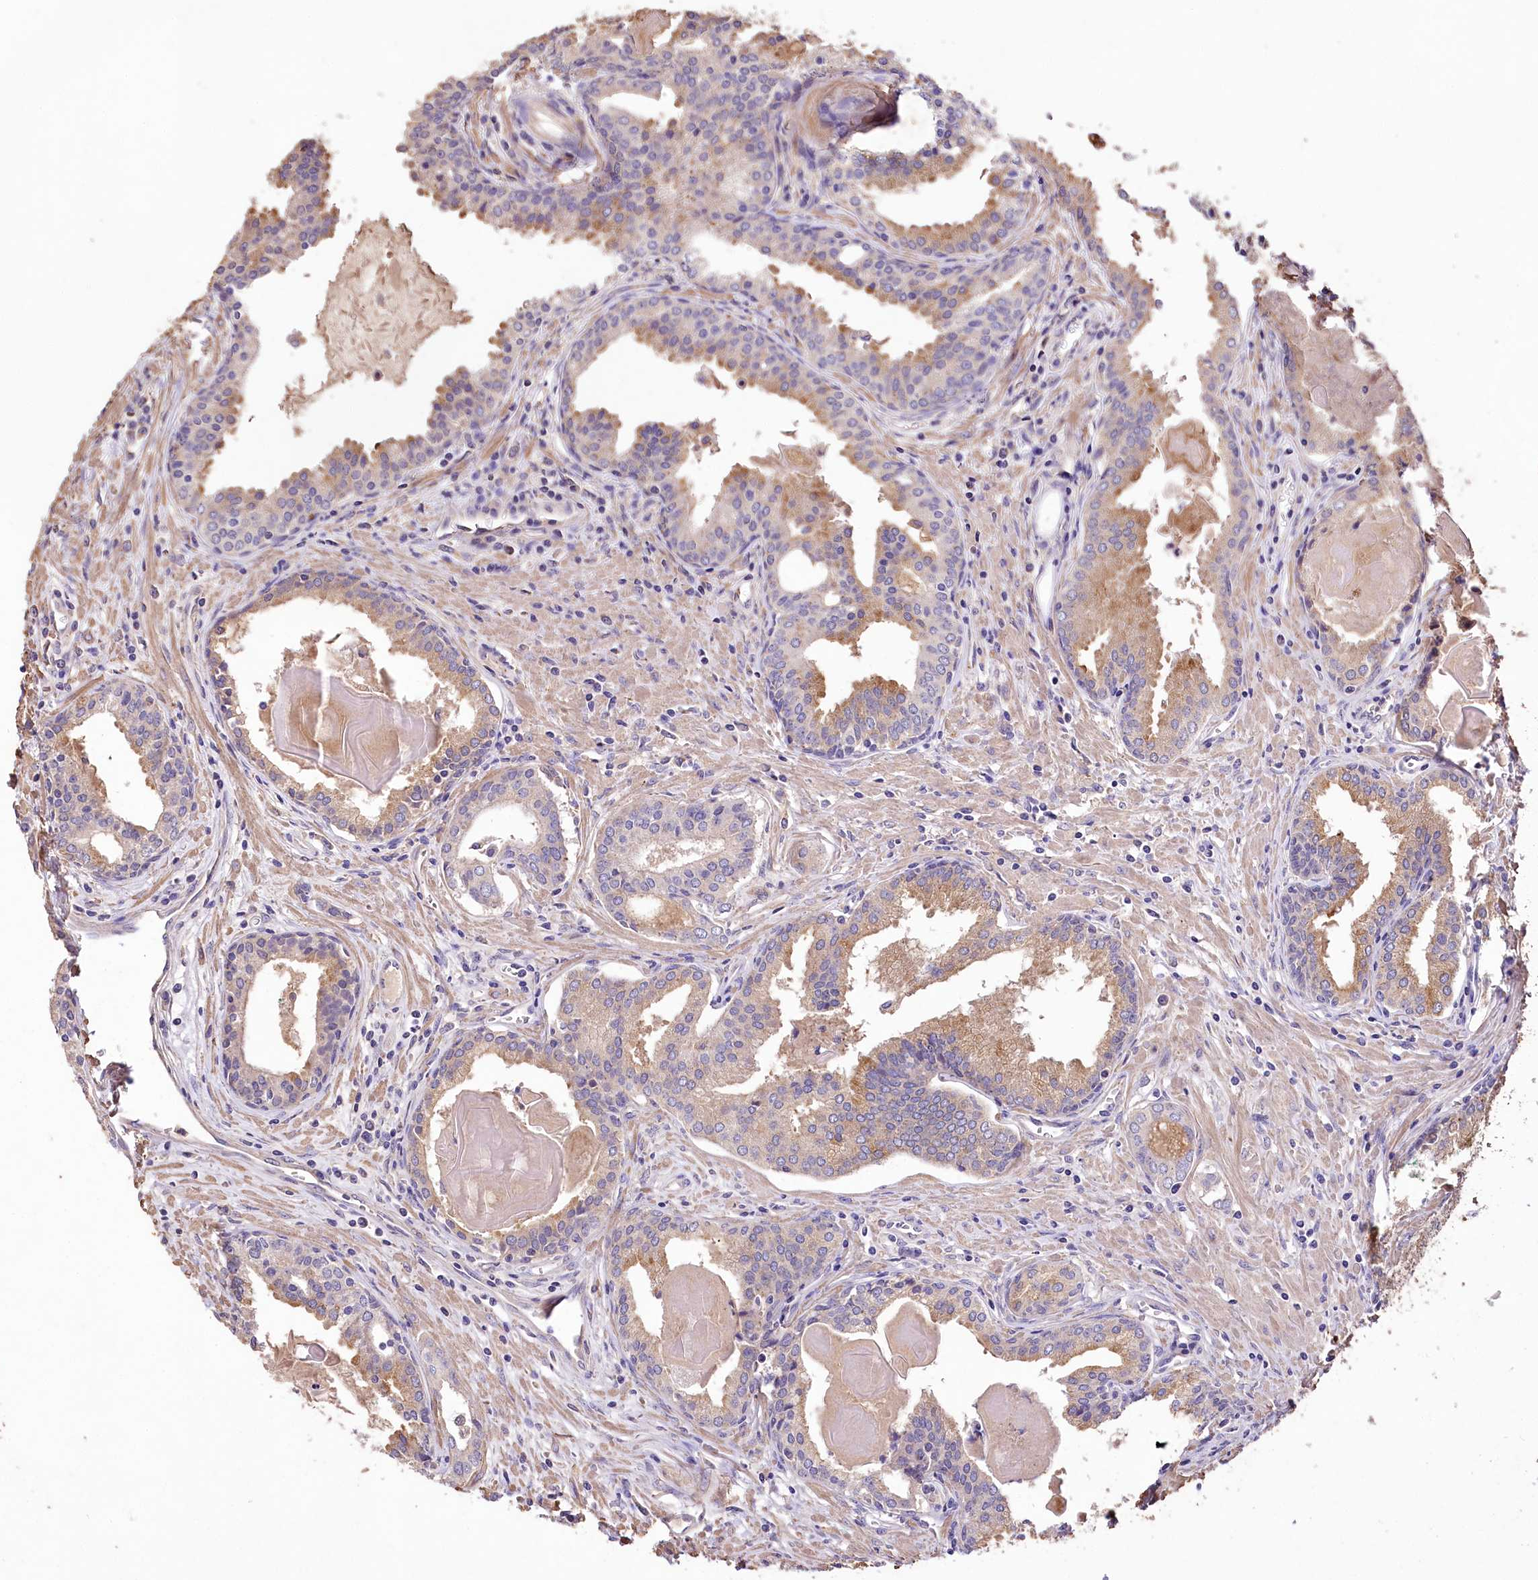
{"staining": {"intensity": "moderate", "quantity": "25%-75%", "location": "cytoplasmic/membranous"}, "tissue": "prostate cancer", "cell_type": "Tumor cells", "image_type": "cancer", "snomed": [{"axis": "morphology", "description": "Adenocarcinoma, High grade"}, {"axis": "topography", "description": "Prostate"}], "caption": "Prostate high-grade adenocarcinoma tissue exhibits moderate cytoplasmic/membranous staining in approximately 25%-75% of tumor cells, visualized by immunohistochemistry.", "gene": "PCYOX1L", "patient": {"sex": "male", "age": 68}}